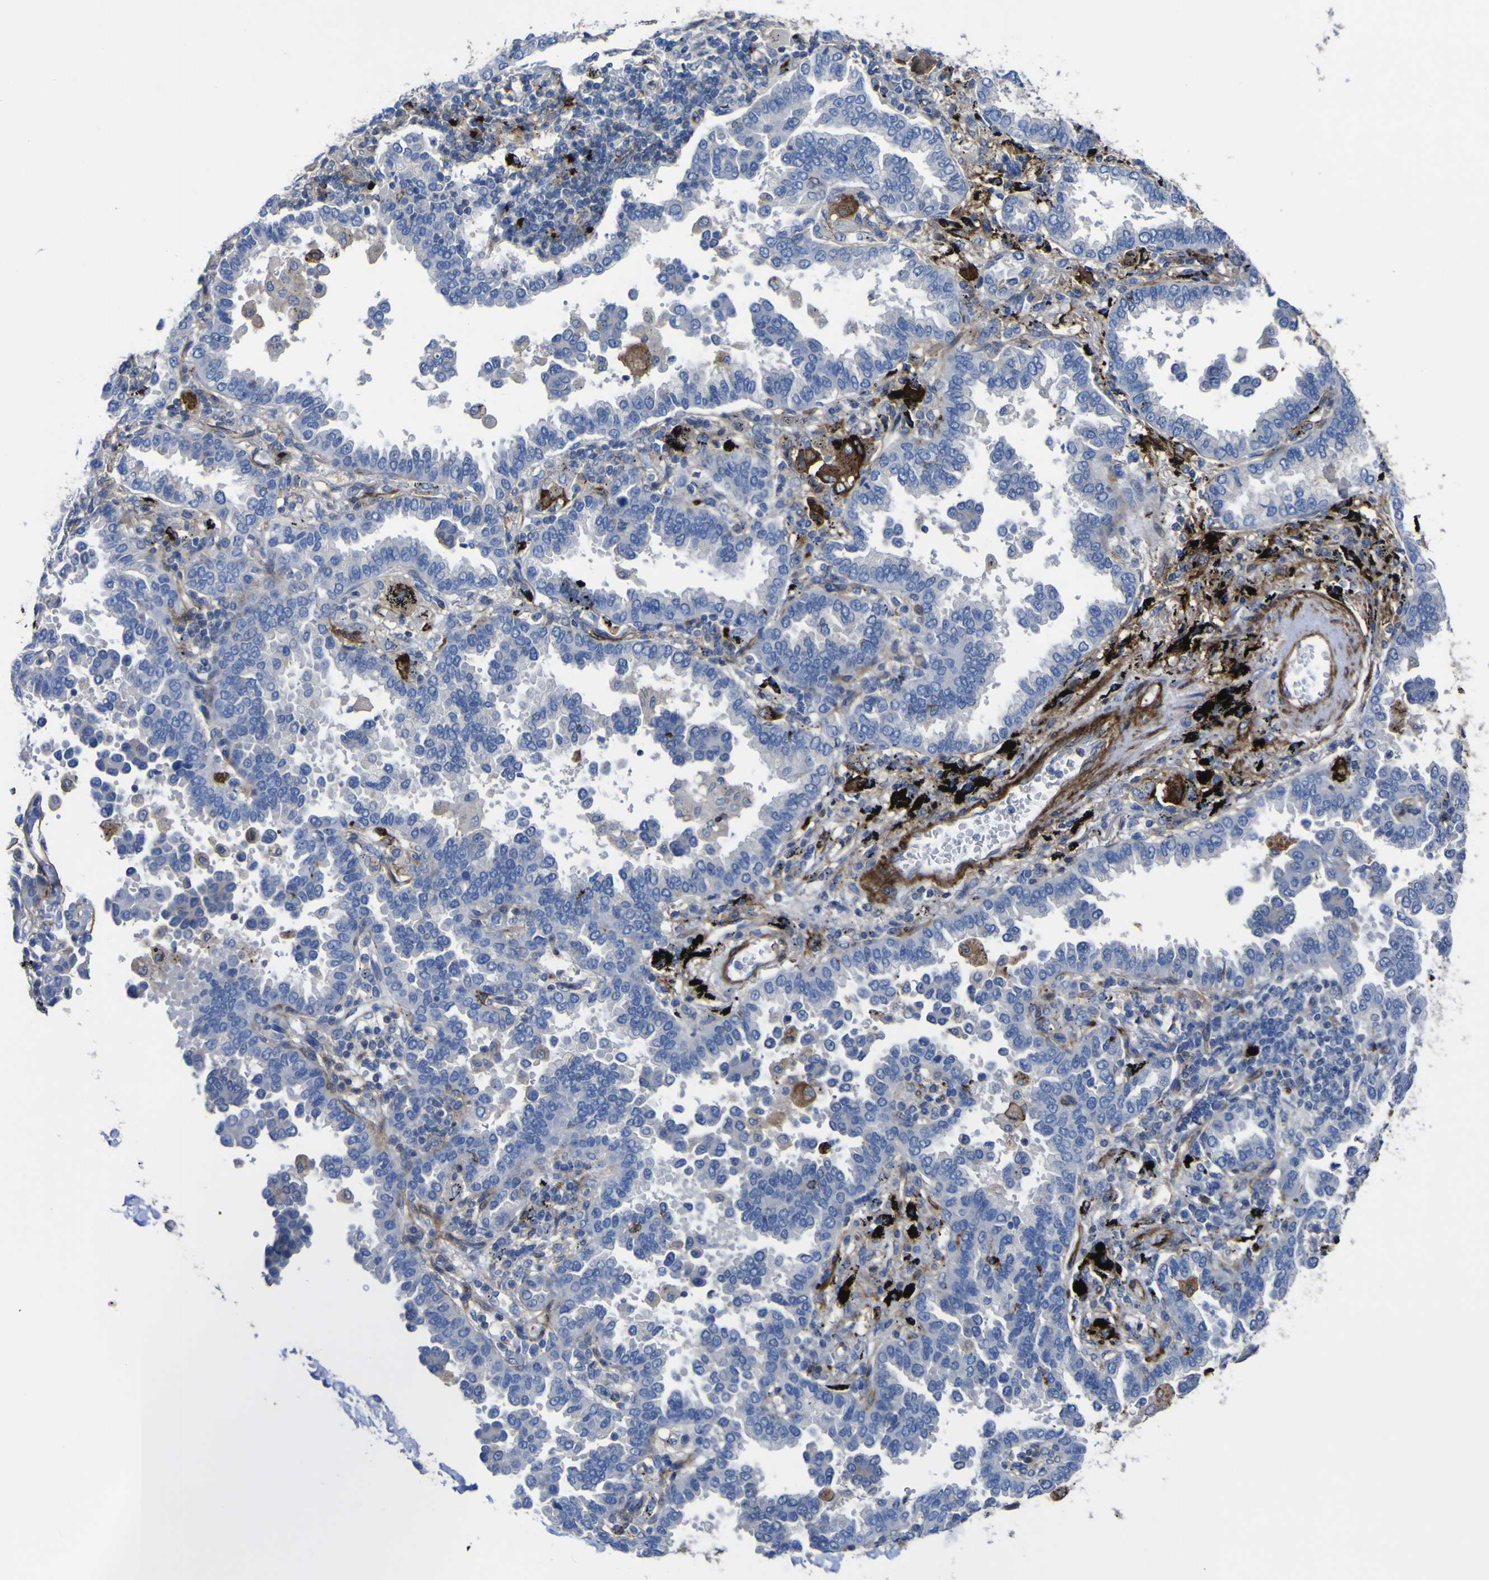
{"staining": {"intensity": "negative", "quantity": "none", "location": "none"}, "tissue": "lung cancer", "cell_type": "Tumor cells", "image_type": "cancer", "snomed": [{"axis": "morphology", "description": "Normal tissue, NOS"}, {"axis": "morphology", "description": "Adenocarcinoma, NOS"}, {"axis": "topography", "description": "Lung"}], "caption": "Immunohistochemistry micrograph of neoplastic tissue: human adenocarcinoma (lung) stained with DAB (3,3'-diaminobenzidine) shows no significant protein staining in tumor cells.", "gene": "AGO4", "patient": {"sex": "male", "age": 59}}